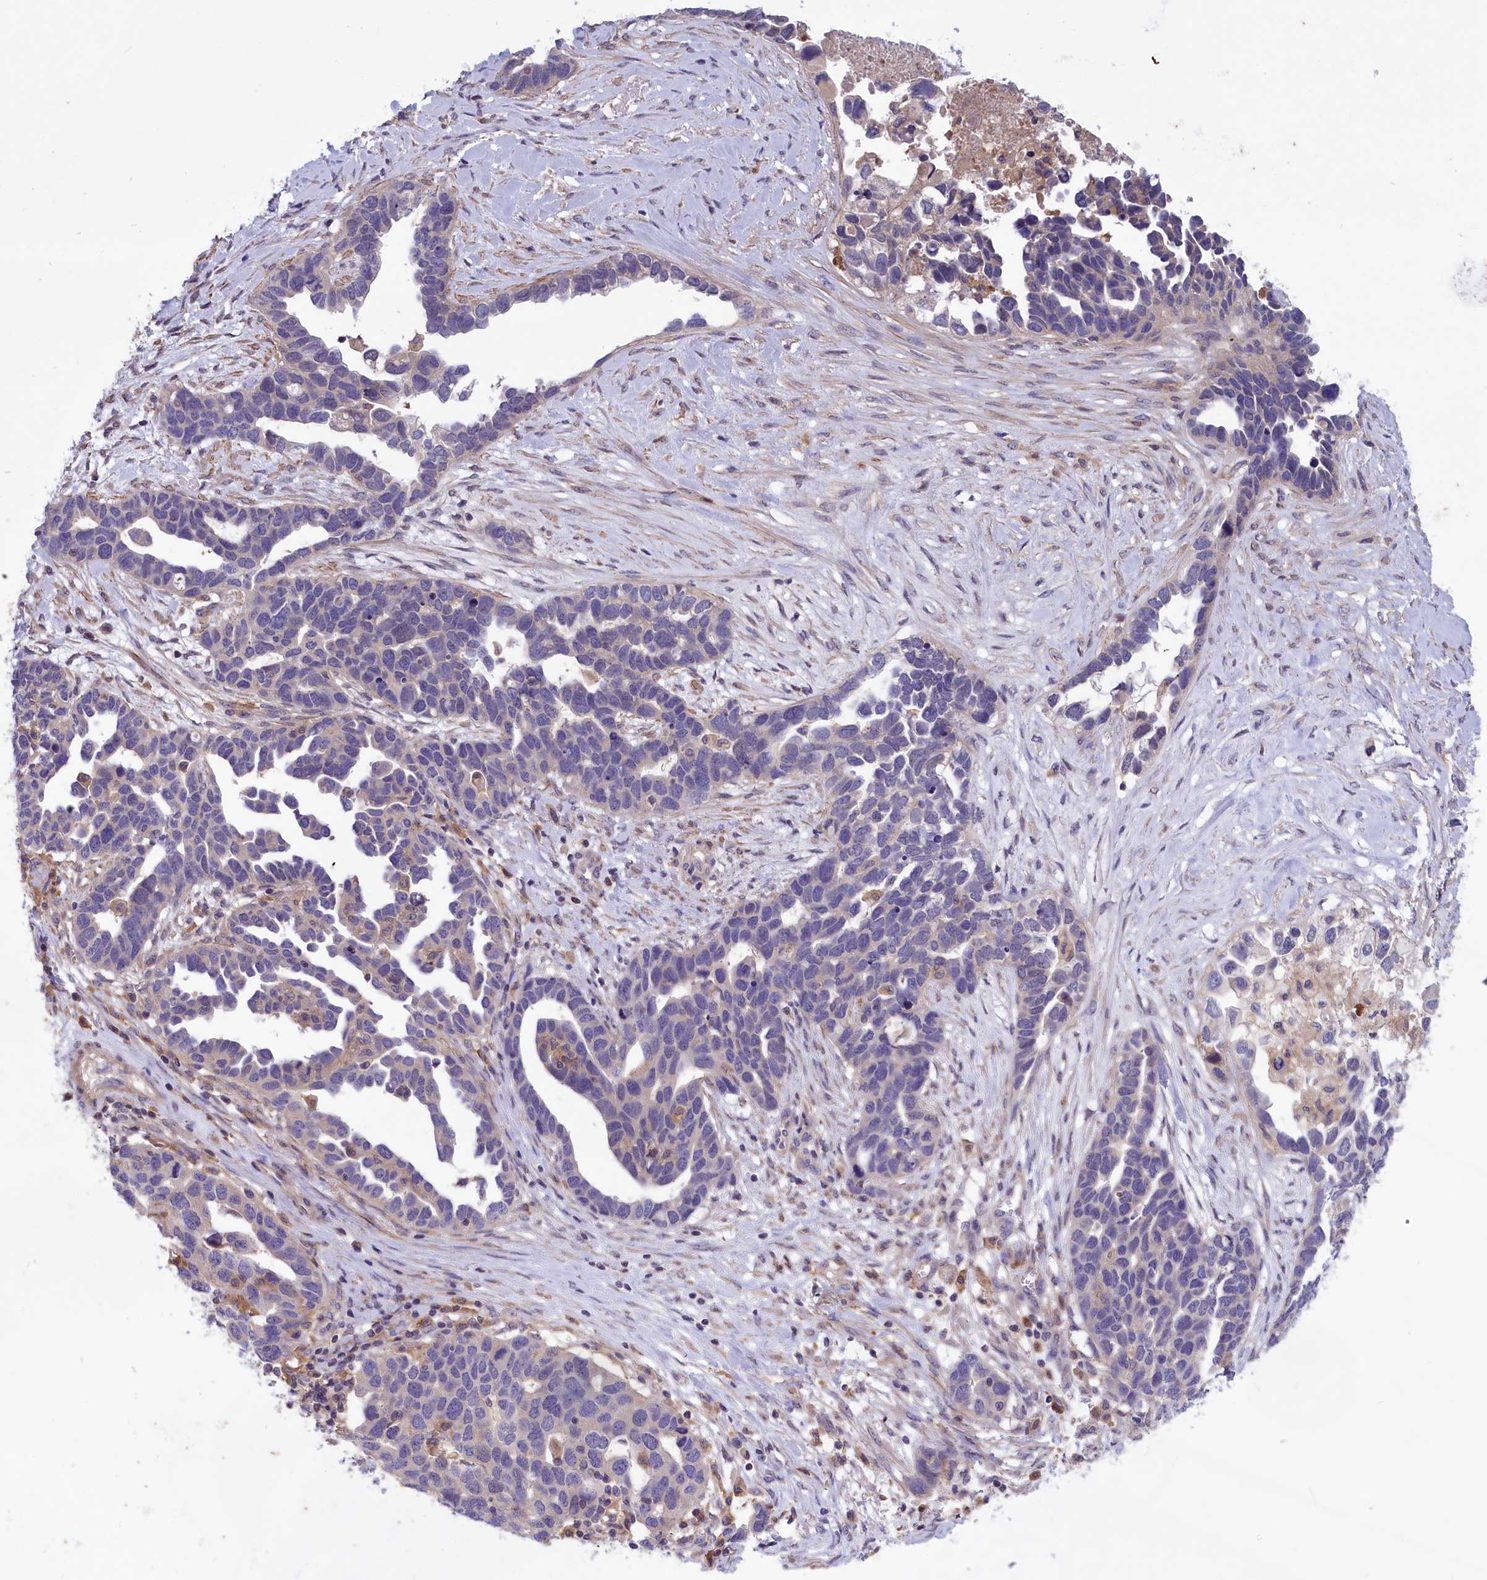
{"staining": {"intensity": "negative", "quantity": "none", "location": "none"}, "tissue": "ovarian cancer", "cell_type": "Tumor cells", "image_type": "cancer", "snomed": [{"axis": "morphology", "description": "Cystadenocarcinoma, serous, NOS"}, {"axis": "topography", "description": "Ovary"}], "caption": "The micrograph shows no staining of tumor cells in ovarian serous cystadenocarcinoma.", "gene": "AMDHD2", "patient": {"sex": "female", "age": 54}}